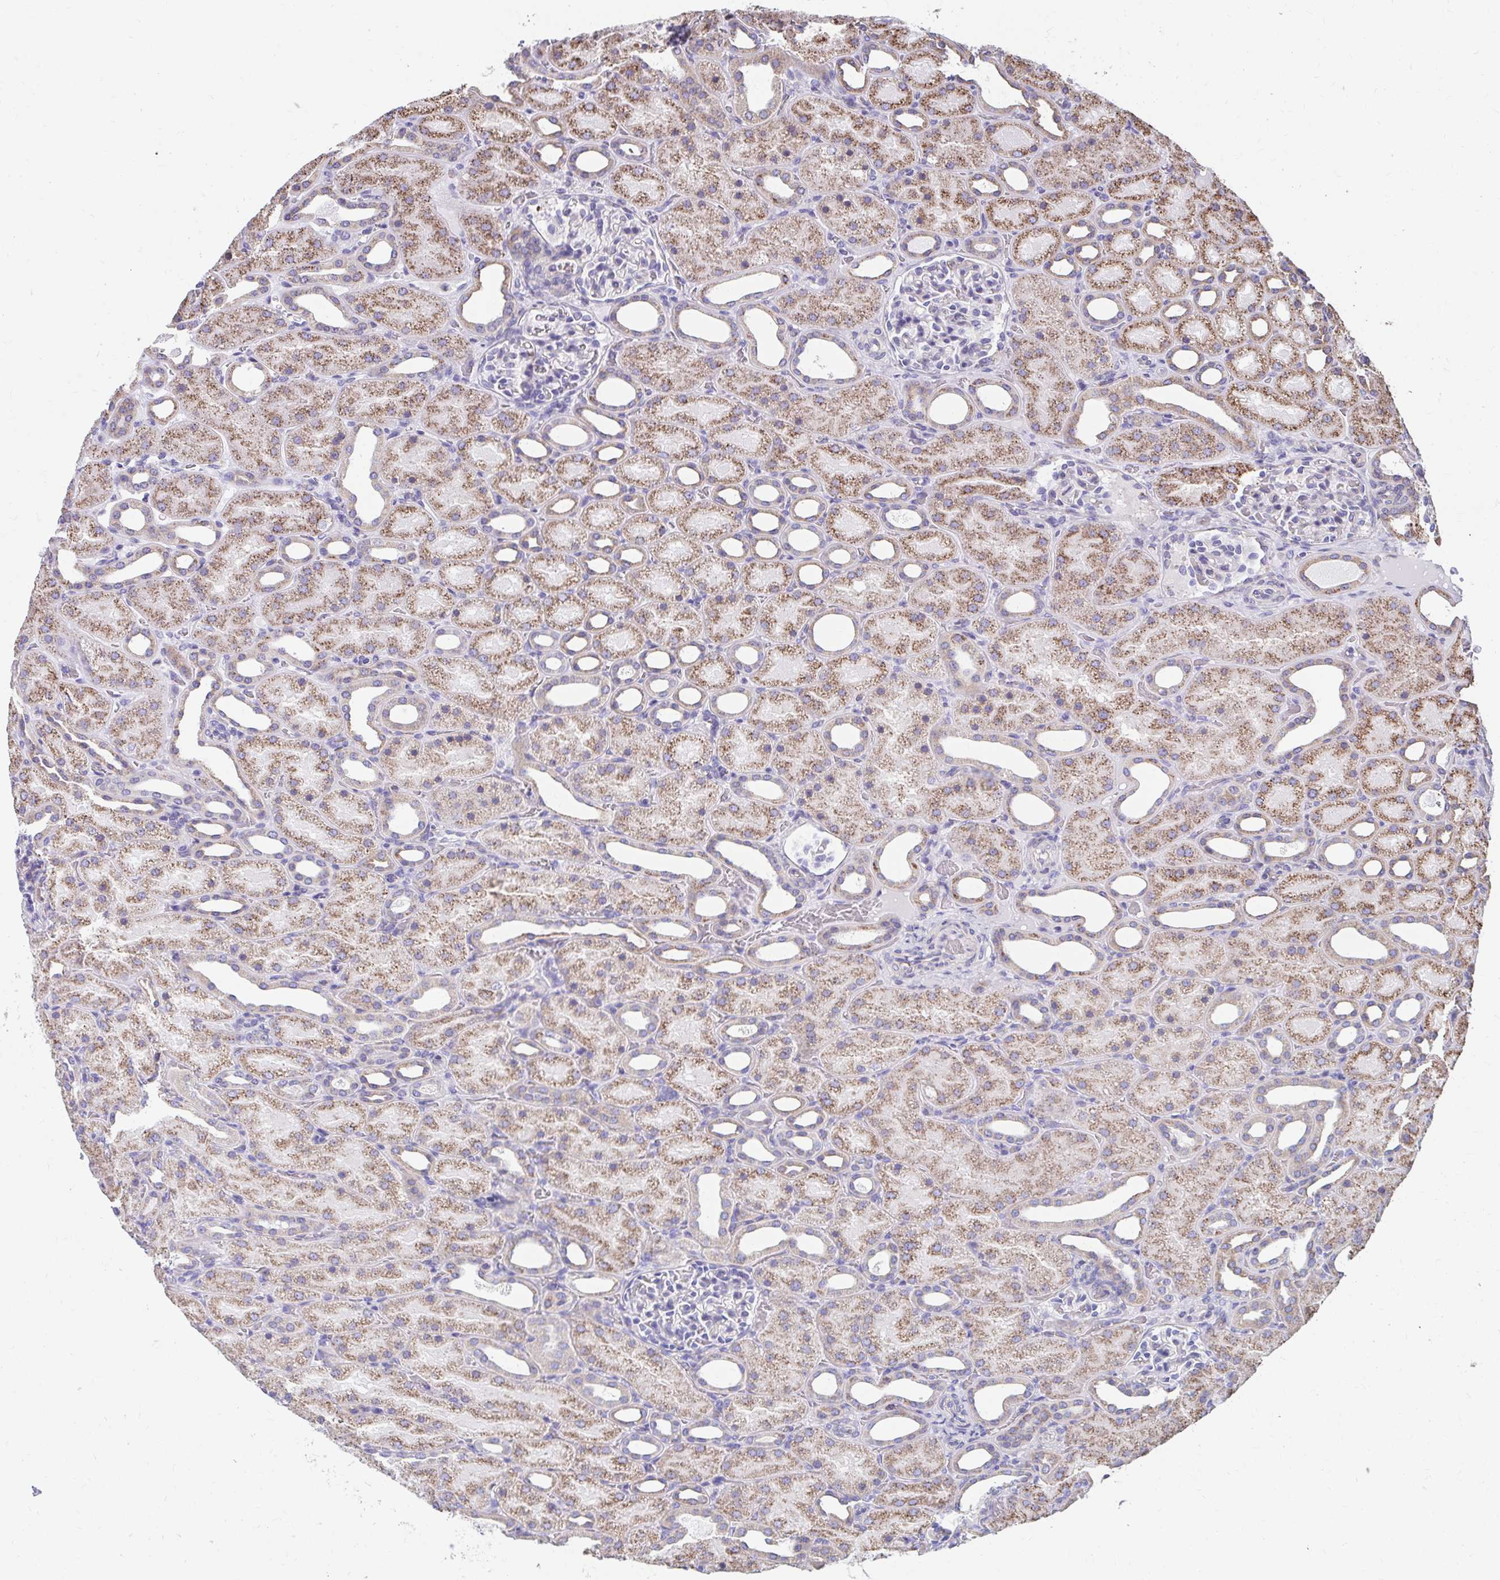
{"staining": {"intensity": "negative", "quantity": "none", "location": "none"}, "tissue": "kidney", "cell_type": "Cells in glomeruli", "image_type": "normal", "snomed": [{"axis": "morphology", "description": "Normal tissue, NOS"}, {"axis": "topography", "description": "Kidney"}], "caption": "A high-resolution histopathology image shows immunohistochemistry (IHC) staining of benign kidney, which demonstrates no significant expression in cells in glomeruli.", "gene": "FKBP2", "patient": {"sex": "male", "age": 2}}